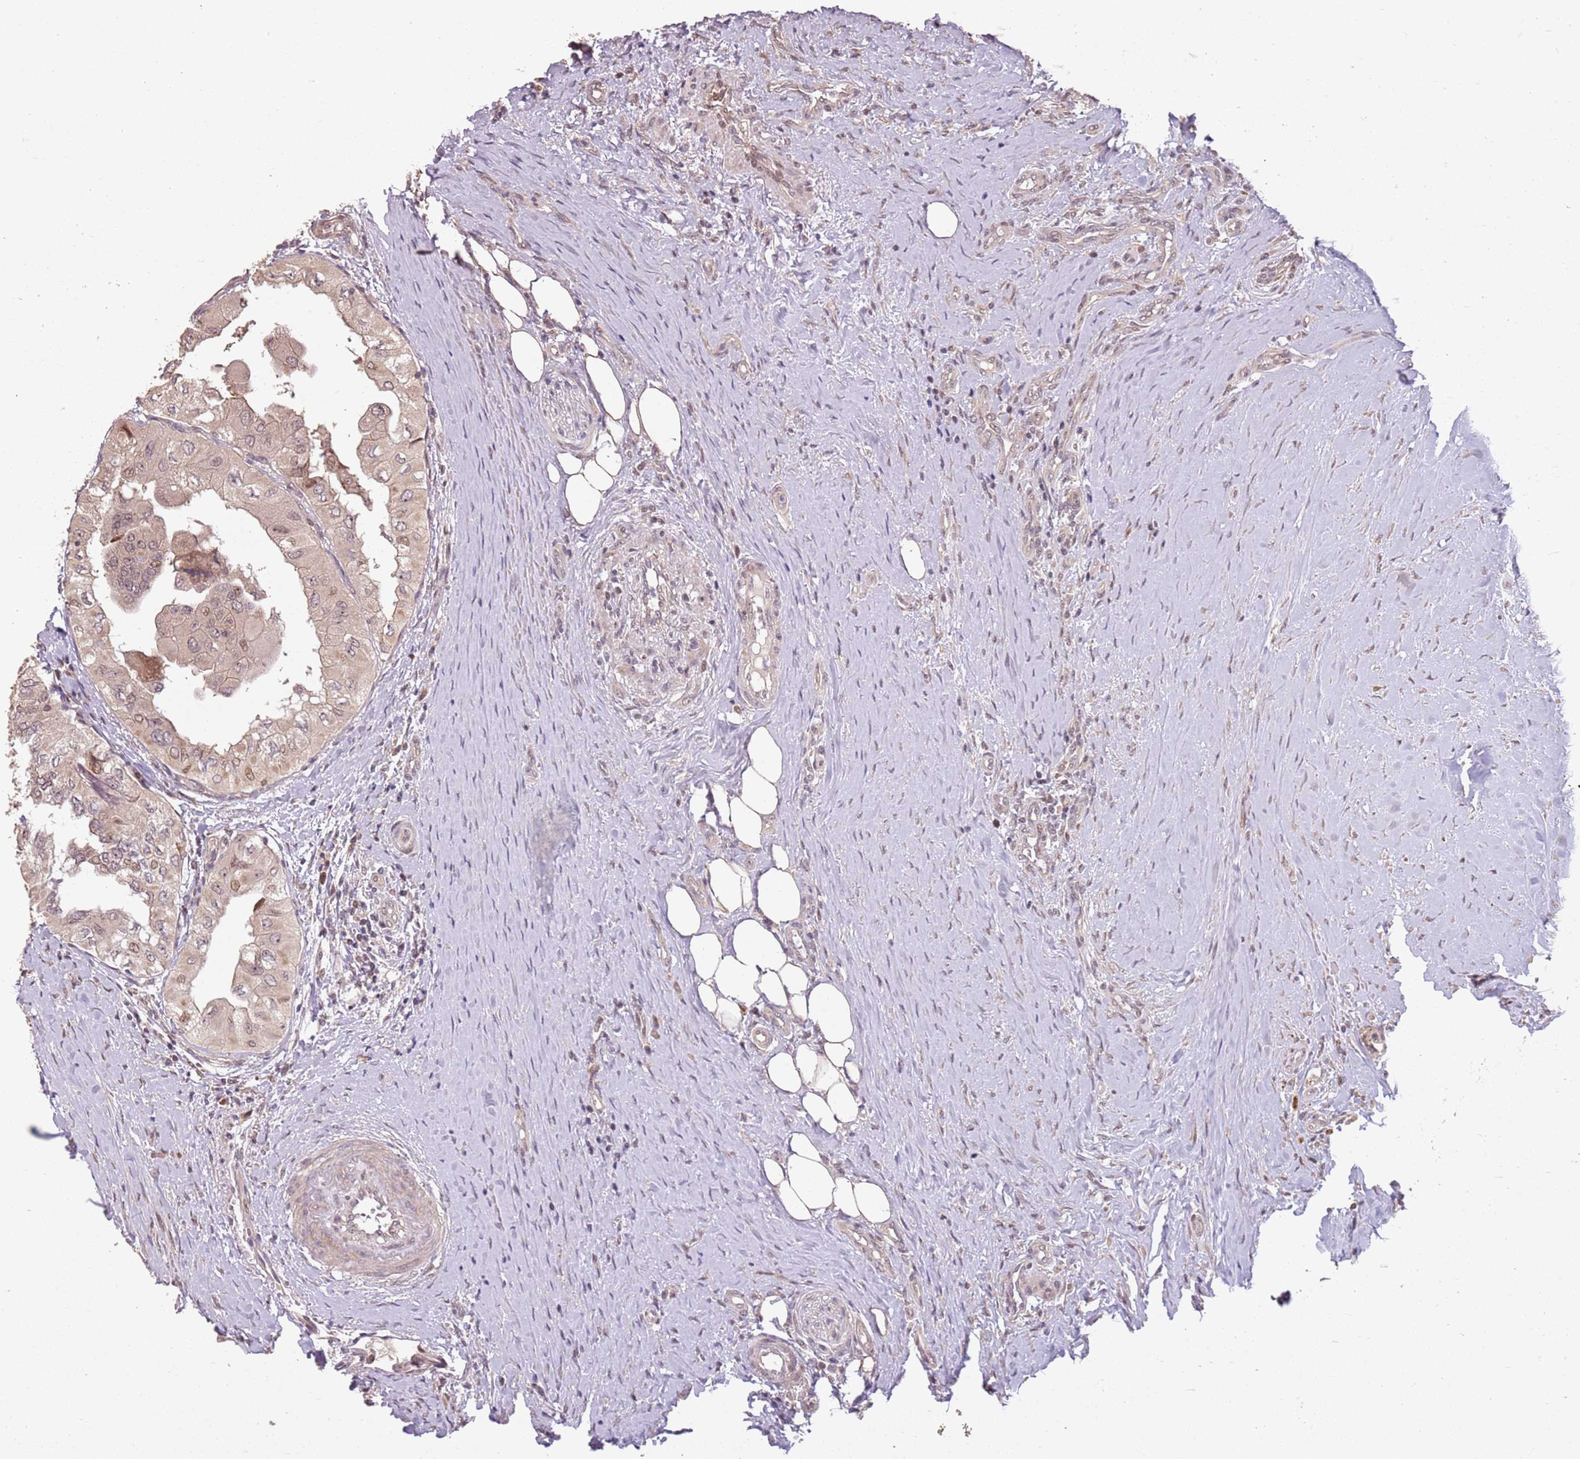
{"staining": {"intensity": "weak", "quantity": "25%-75%", "location": "nuclear"}, "tissue": "thyroid cancer", "cell_type": "Tumor cells", "image_type": "cancer", "snomed": [{"axis": "morphology", "description": "Papillary adenocarcinoma, NOS"}, {"axis": "topography", "description": "Thyroid gland"}], "caption": "This histopathology image demonstrates immunohistochemistry (IHC) staining of human thyroid cancer, with low weak nuclear expression in about 25%-75% of tumor cells.", "gene": "CHURC1", "patient": {"sex": "female", "age": 59}}